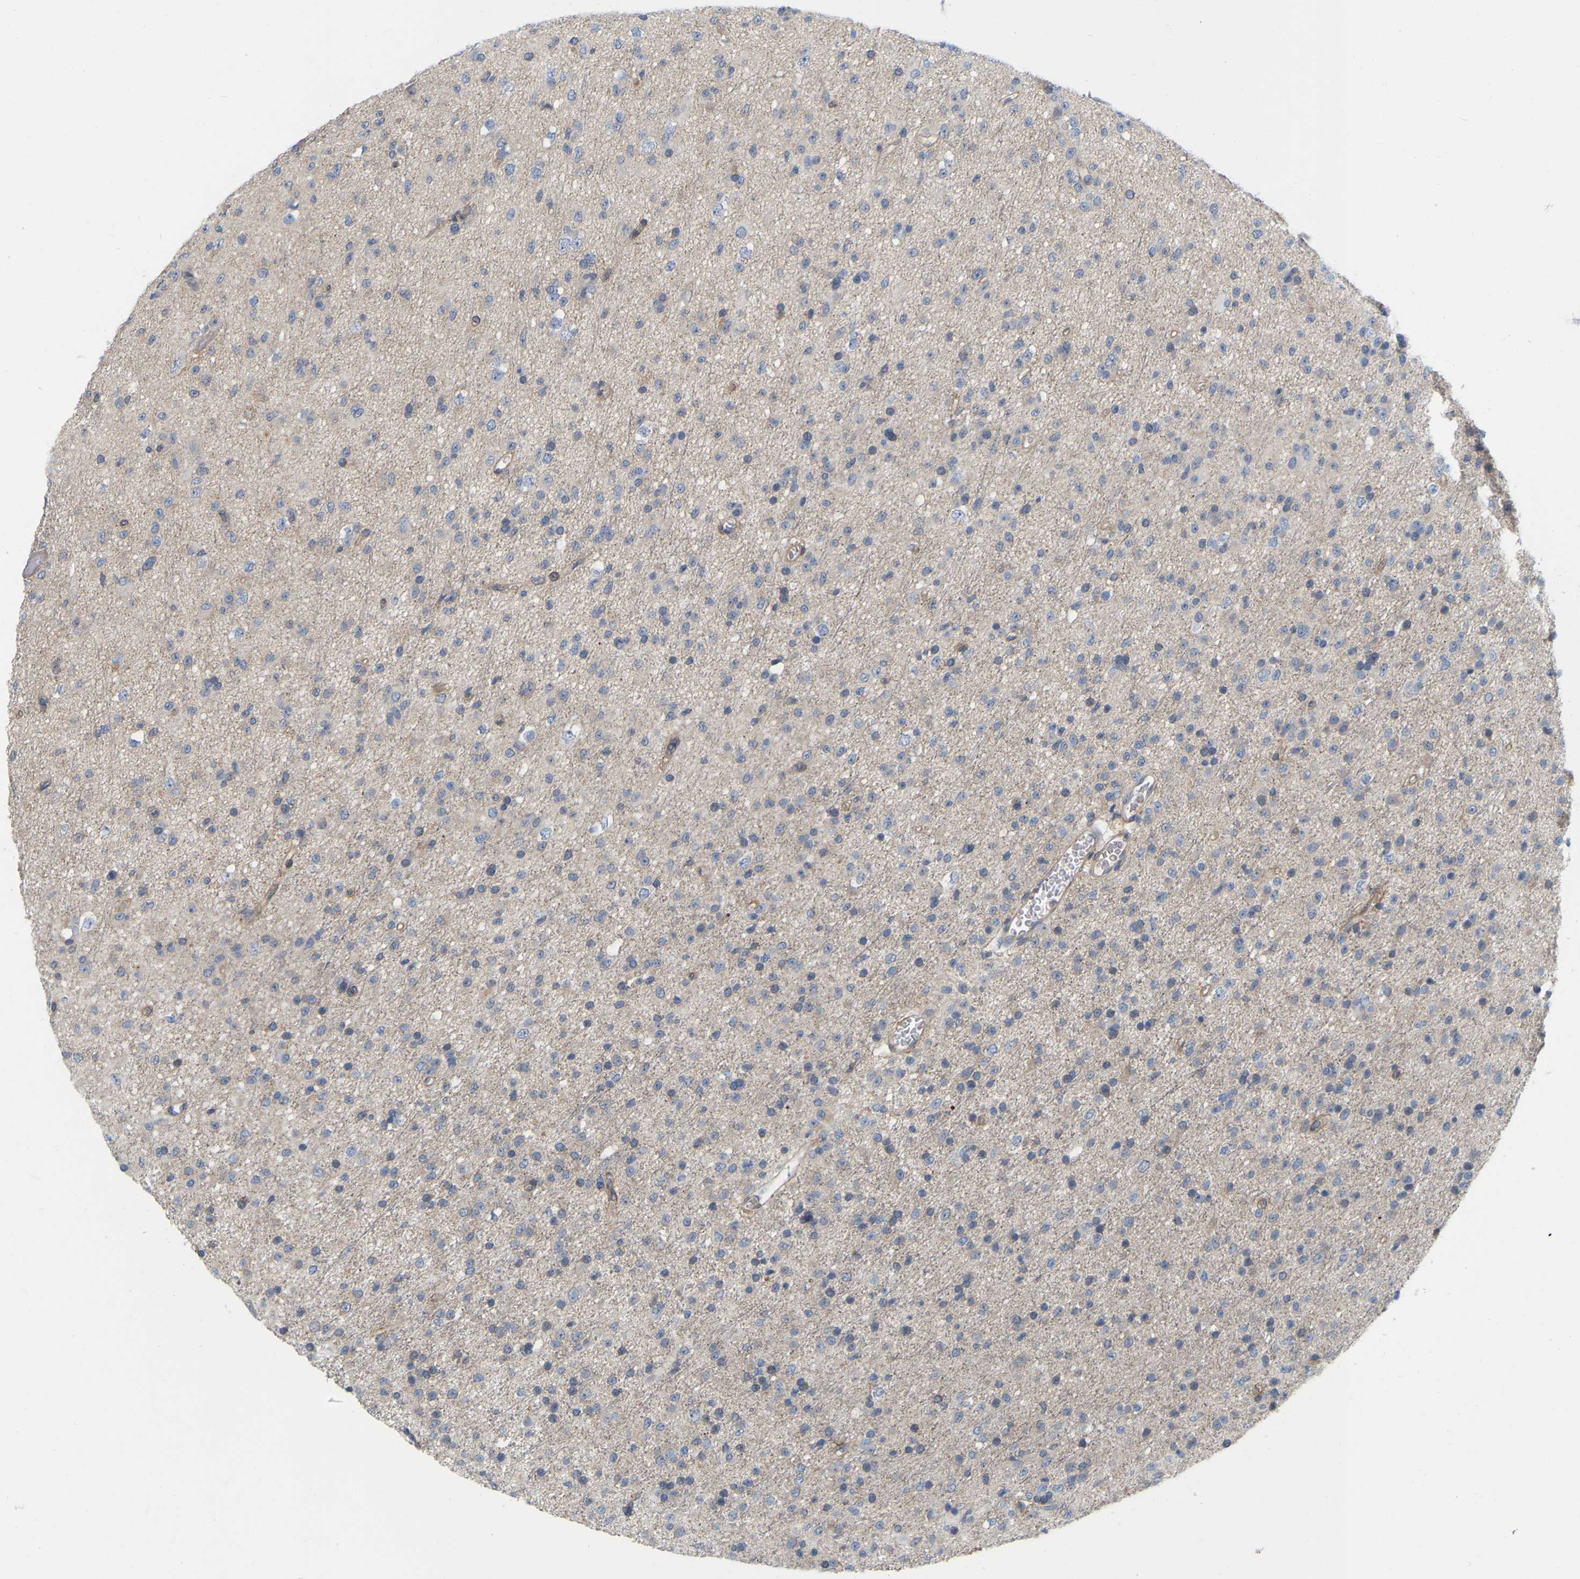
{"staining": {"intensity": "negative", "quantity": "none", "location": "none"}, "tissue": "glioma", "cell_type": "Tumor cells", "image_type": "cancer", "snomed": [{"axis": "morphology", "description": "Glioma, malignant, Low grade"}, {"axis": "topography", "description": "Brain"}], "caption": "Tumor cells show no significant protein expression in glioma.", "gene": "SSH1", "patient": {"sex": "male", "age": 65}}